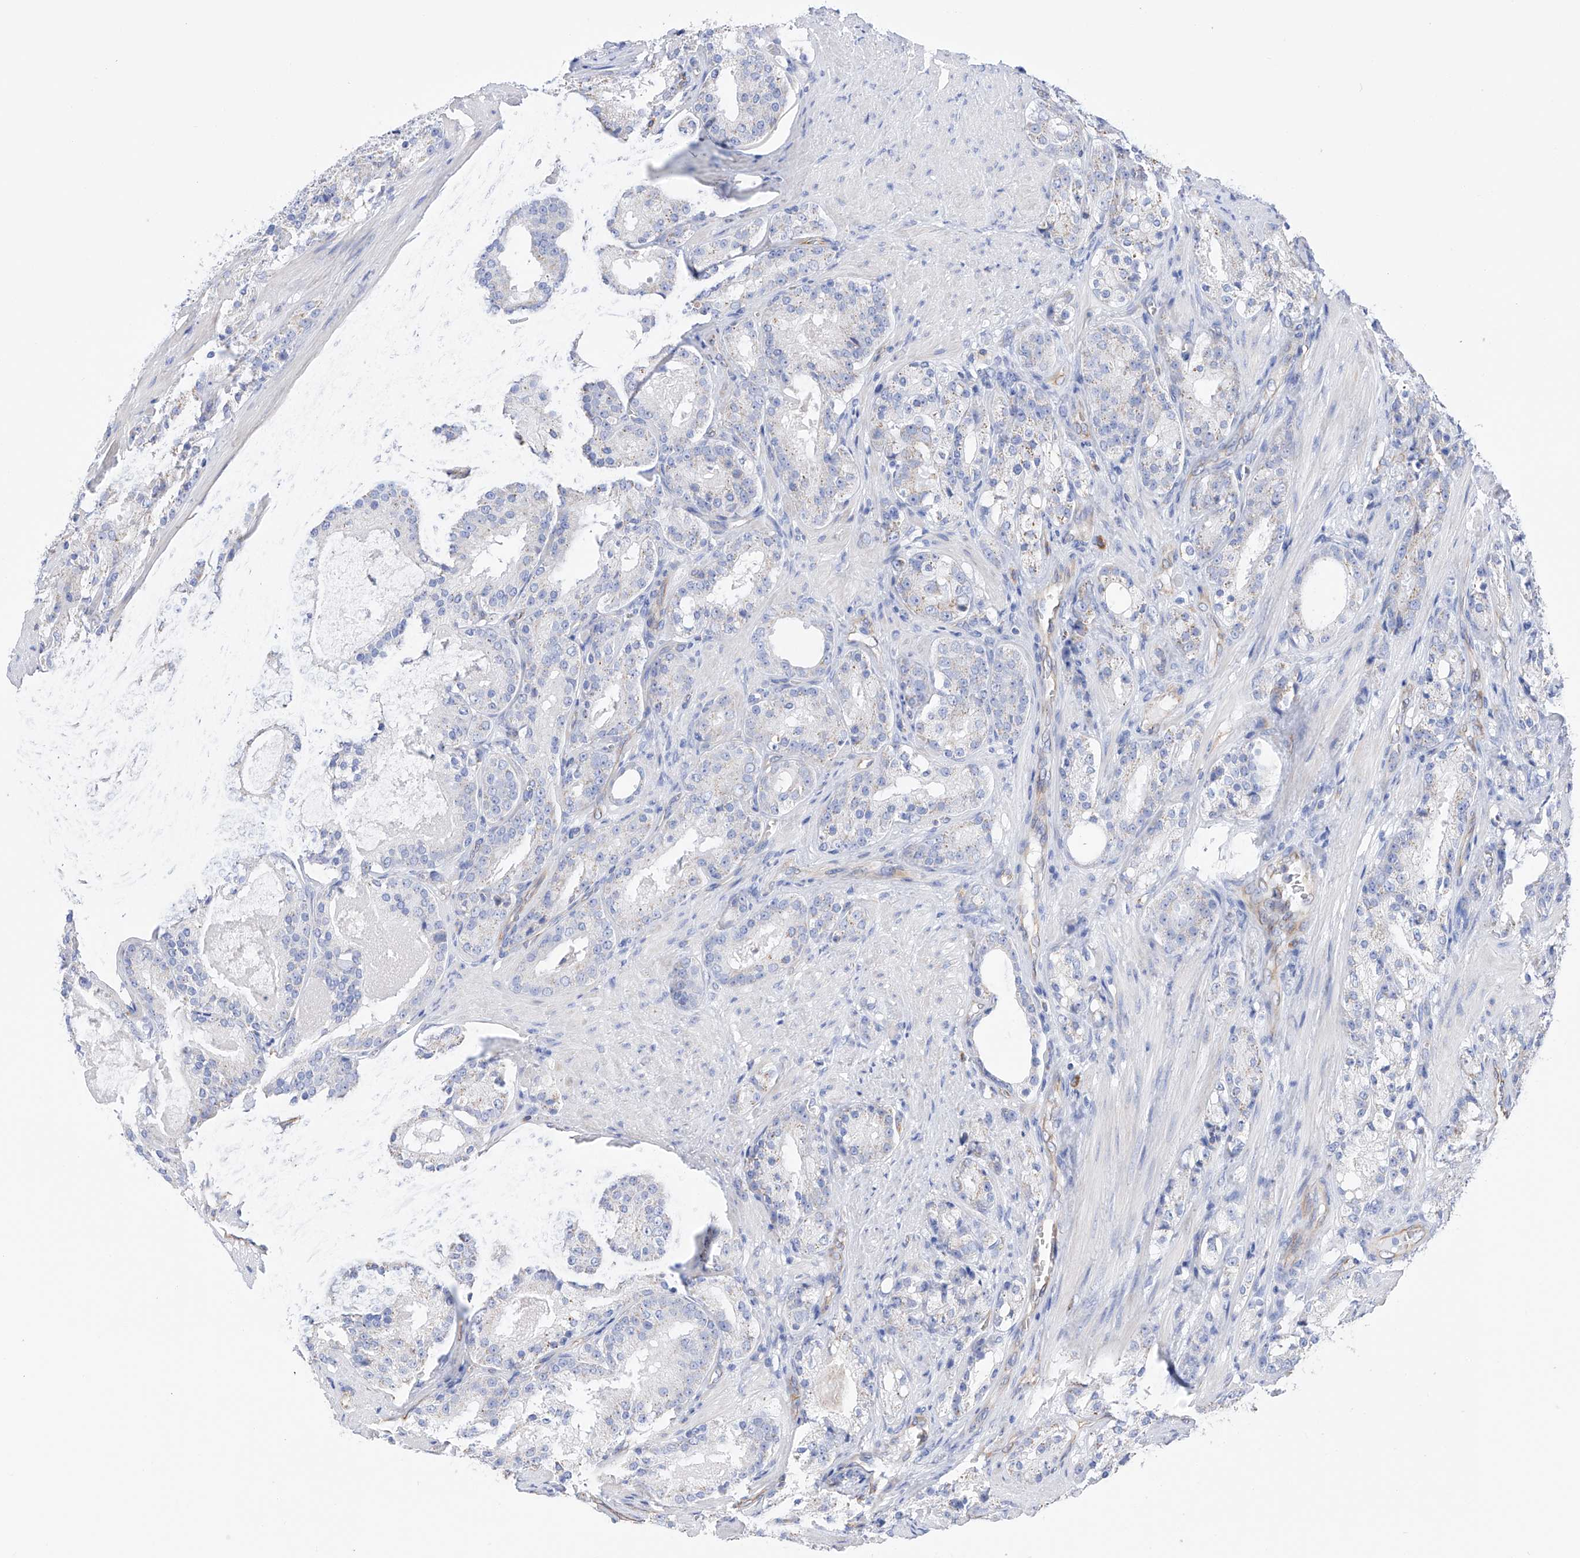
{"staining": {"intensity": "negative", "quantity": "none", "location": "none"}, "tissue": "prostate cancer", "cell_type": "Tumor cells", "image_type": "cancer", "snomed": [{"axis": "morphology", "description": "Adenocarcinoma, High grade"}, {"axis": "topography", "description": "Prostate"}], "caption": "Human prostate cancer (adenocarcinoma (high-grade)) stained for a protein using immunohistochemistry displays no positivity in tumor cells.", "gene": "FLG", "patient": {"sex": "male", "age": 60}}